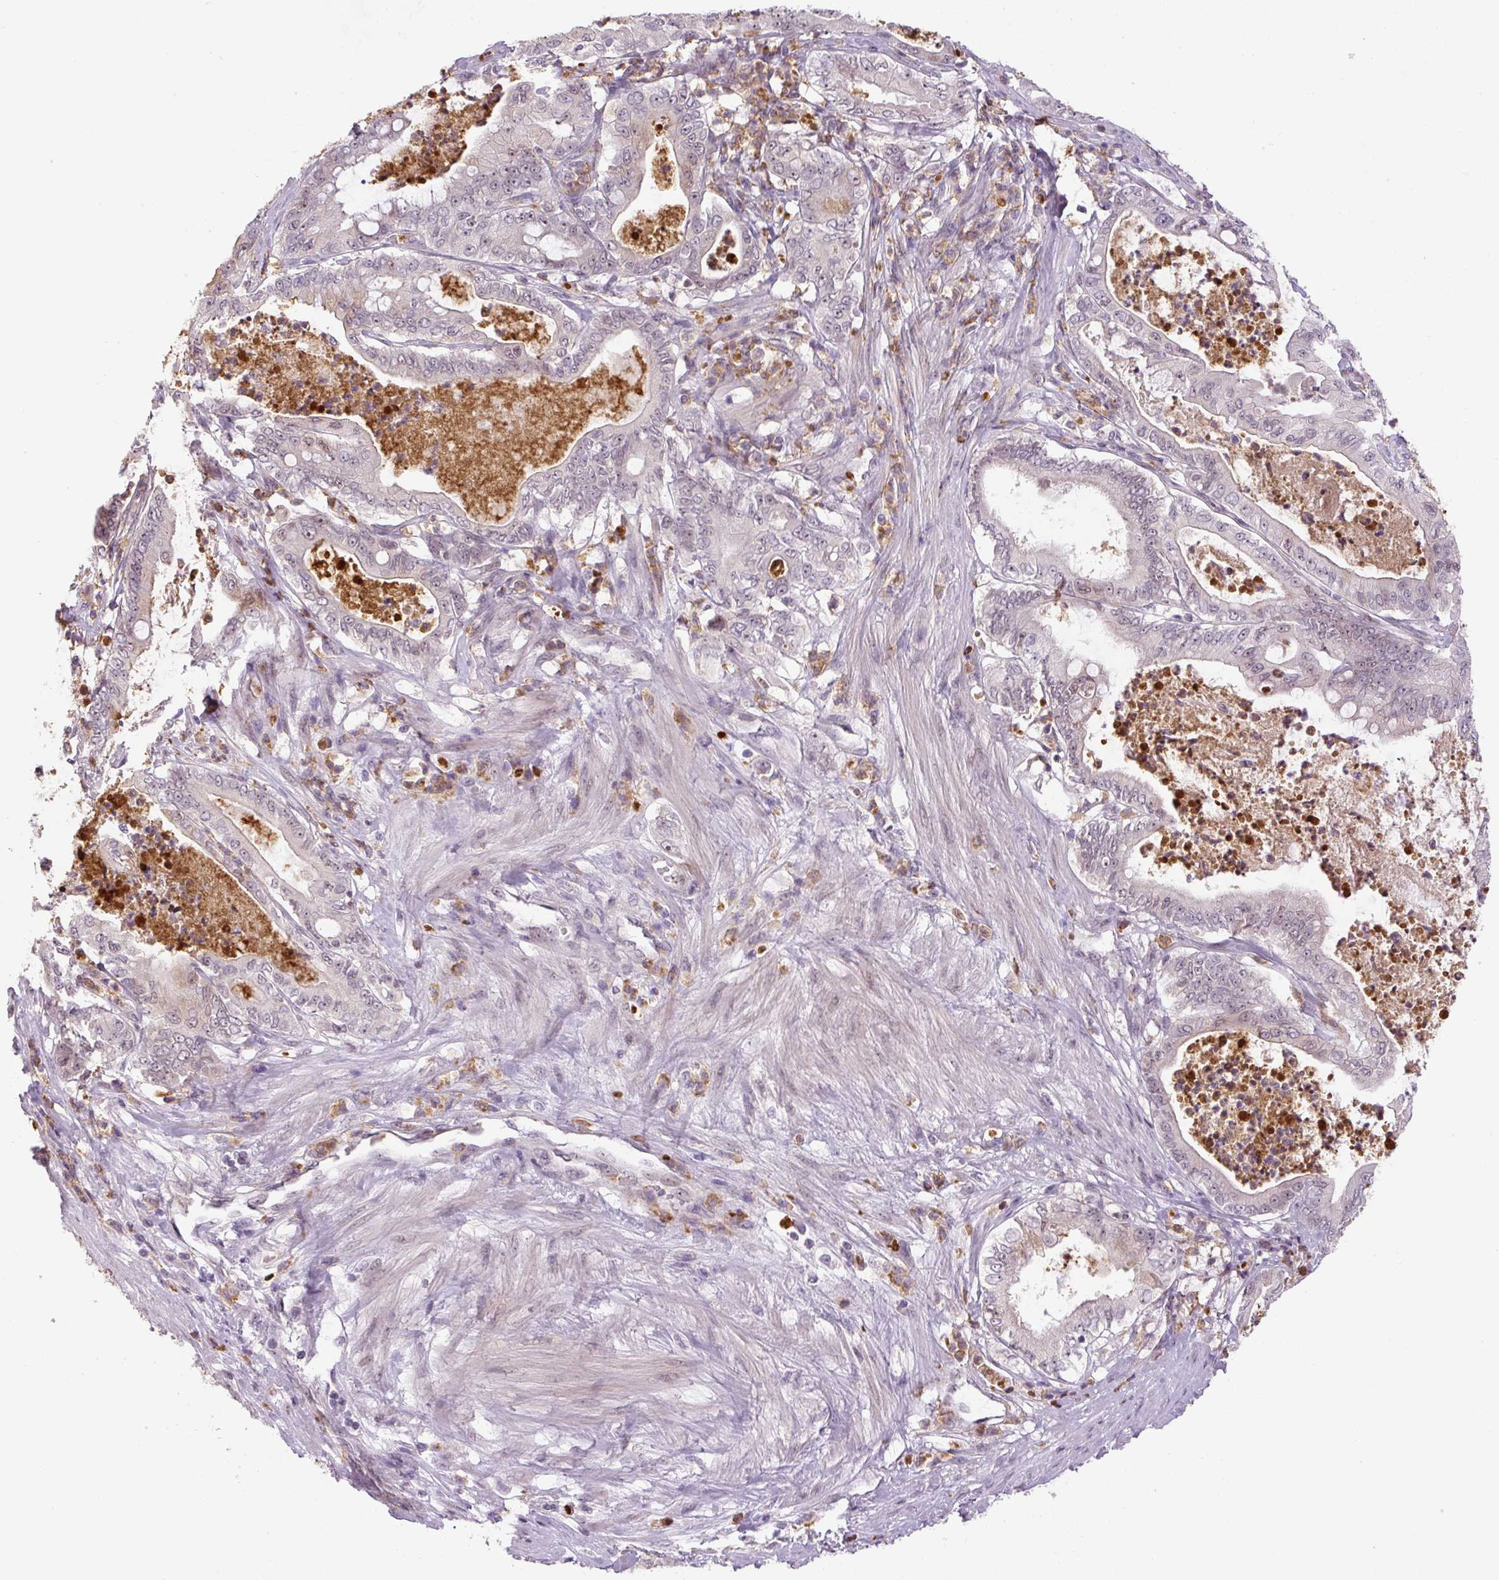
{"staining": {"intensity": "negative", "quantity": "none", "location": "none"}, "tissue": "pancreatic cancer", "cell_type": "Tumor cells", "image_type": "cancer", "snomed": [{"axis": "morphology", "description": "Adenocarcinoma, NOS"}, {"axis": "topography", "description": "Pancreas"}], "caption": "High power microscopy image of an immunohistochemistry (IHC) image of pancreatic cancer, revealing no significant positivity in tumor cells.", "gene": "SGF29", "patient": {"sex": "male", "age": 71}}